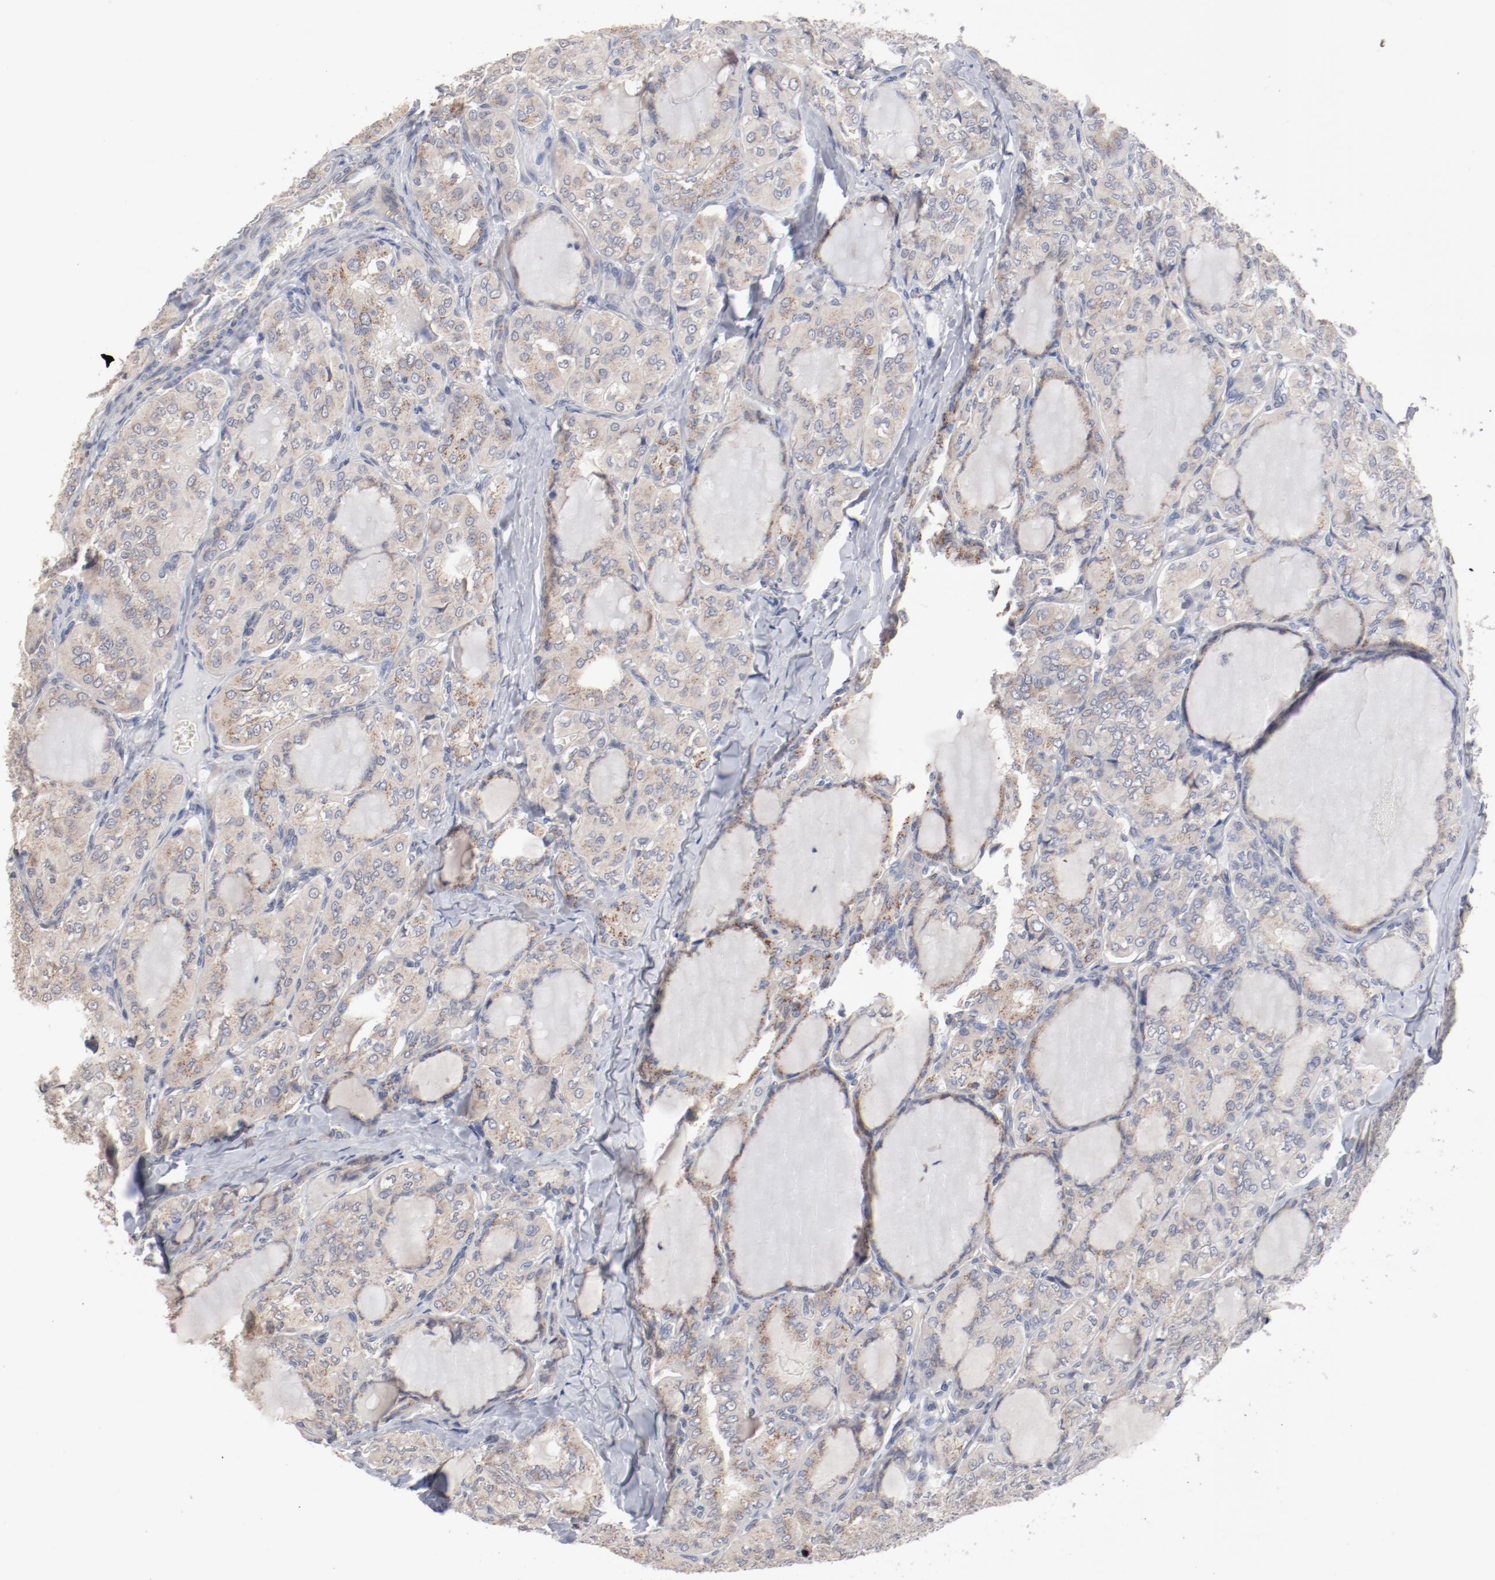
{"staining": {"intensity": "weak", "quantity": ">75%", "location": "cytoplasmic/membranous"}, "tissue": "thyroid cancer", "cell_type": "Tumor cells", "image_type": "cancer", "snomed": [{"axis": "morphology", "description": "Papillary adenocarcinoma, NOS"}, {"axis": "topography", "description": "Thyroid gland"}], "caption": "Protein staining by immunohistochemistry (IHC) shows weak cytoplasmic/membranous positivity in about >75% of tumor cells in thyroid cancer (papillary adenocarcinoma). The protein of interest is shown in brown color, while the nuclei are stained blue.", "gene": "AK7", "patient": {"sex": "male", "age": 20}}